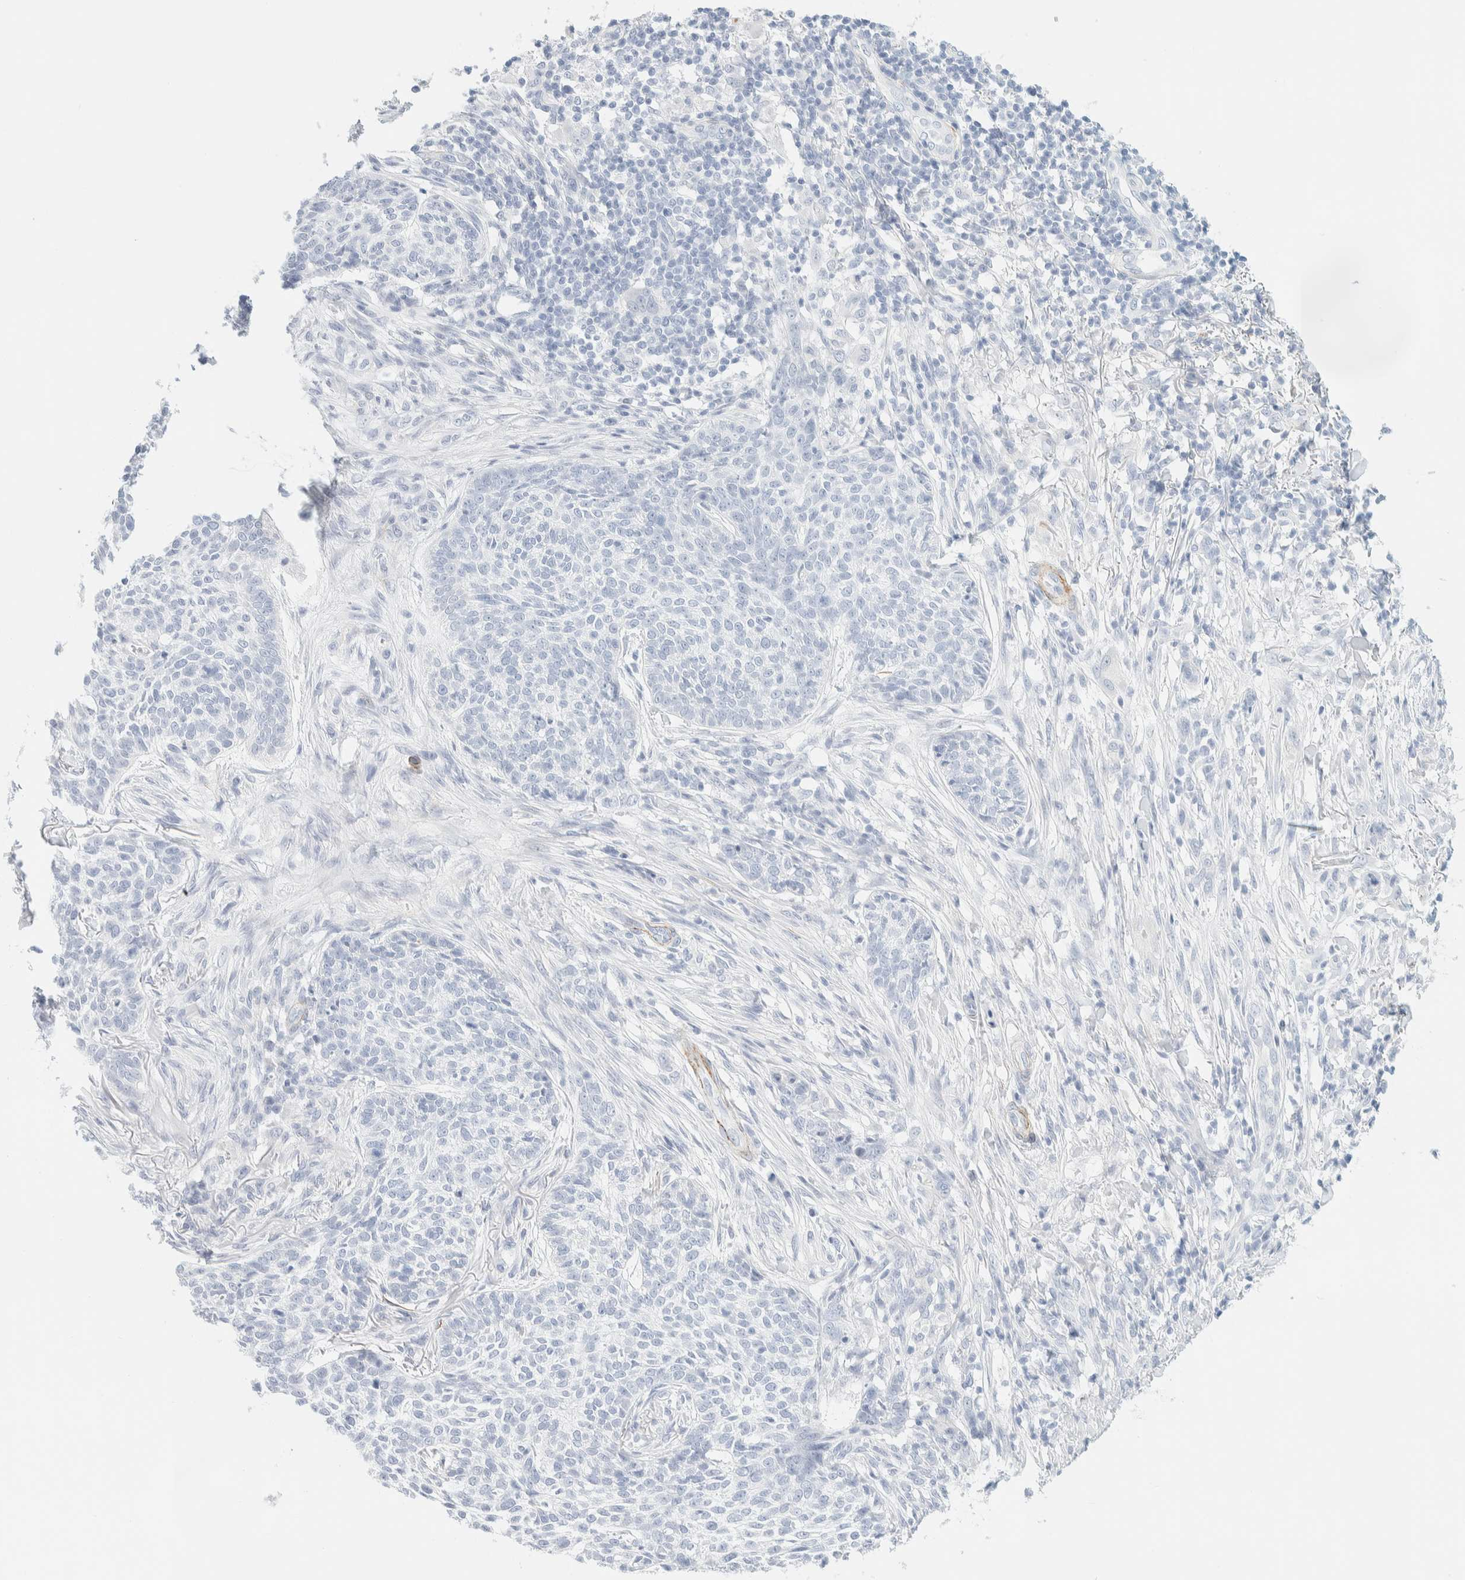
{"staining": {"intensity": "negative", "quantity": "none", "location": "none"}, "tissue": "skin cancer", "cell_type": "Tumor cells", "image_type": "cancer", "snomed": [{"axis": "morphology", "description": "Basal cell carcinoma"}, {"axis": "topography", "description": "Skin"}], "caption": "DAB immunohistochemical staining of human skin basal cell carcinoma displays no significant staining in tumor cells.", "gene": "AFMID", "patient": {"sex": "female", "age": 64}}